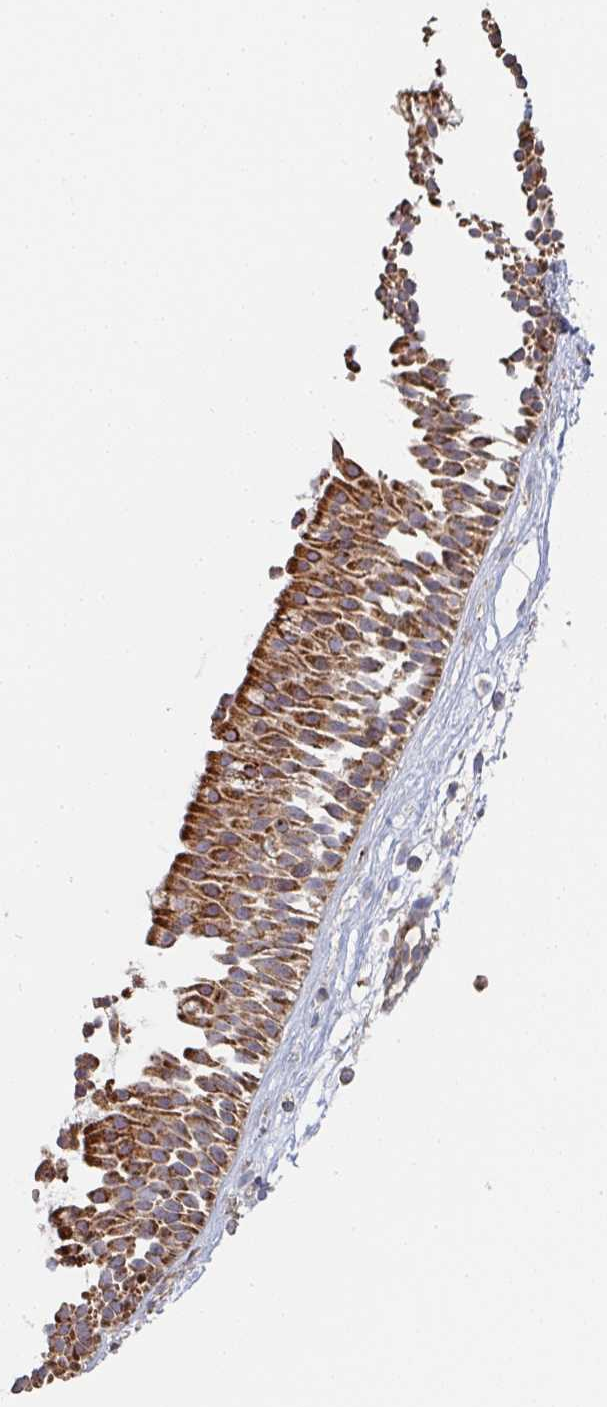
{"staining": {"intensity": "strong", "quantity": ">75%", "location": "cytoplasmic/membranous"}, "tissue": "nasopharynx", "cell_type": "Respiratory epithelial cells", "image_type": "normal", "snomed": [{"axis": "morphology", "description": "Normal tissue, NOS"}, {"axis": "topography", "description": "Nasopharynx"}], "caption": "Immunohistochemistry histopathology image of unremarkable human nasopharynx stained for a protein (brown), which displays high levels of strong cytoplasmic/membranous staining in about >75% of respiratory epithelial cells.", "gene": "ZNF526", "patient": {"sex": "male", "age": 56}}